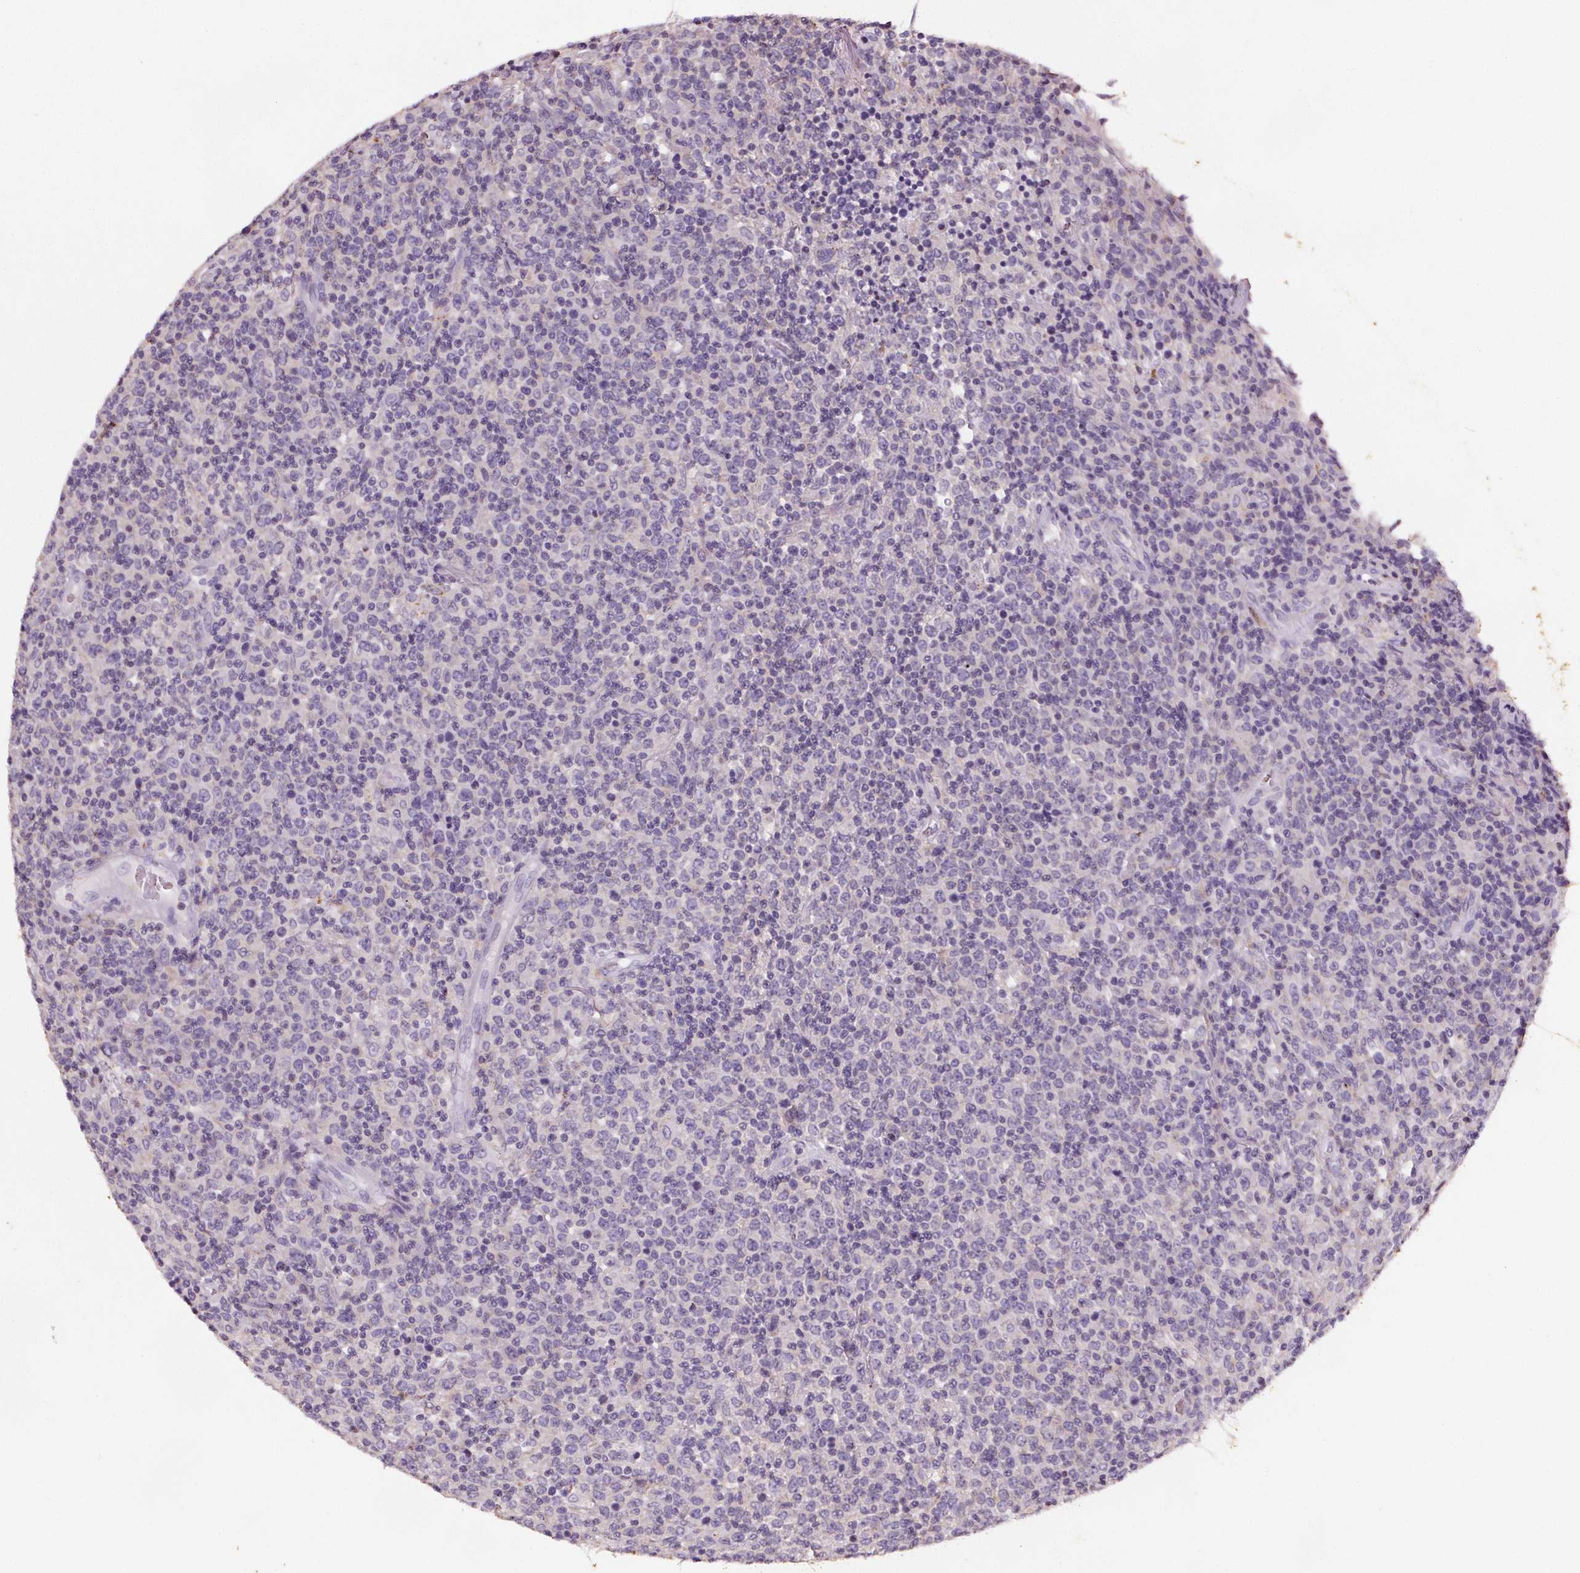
{"staining": {"intensity": "negative", "quantity": "none", "location": "none"}, "tissue": "lymphoma", "cell_type": "Tumor cells", "image_type": "cancer", "snomed": [{"axis": "morphology", "description": "Malignant lymphoma, non-Hodgkin's type, High grade"}, {"axis": "topography", "description": "Lung"}], "caption": "This is a micrograph of immunohistochemistry (IHC) staining of high-grade malignant lymphoma, non-Hodgkin's type, which shows no positivity in tumor cells.", "gene": "C19orf84", "patient": {"sex": "male", "age": 79}}